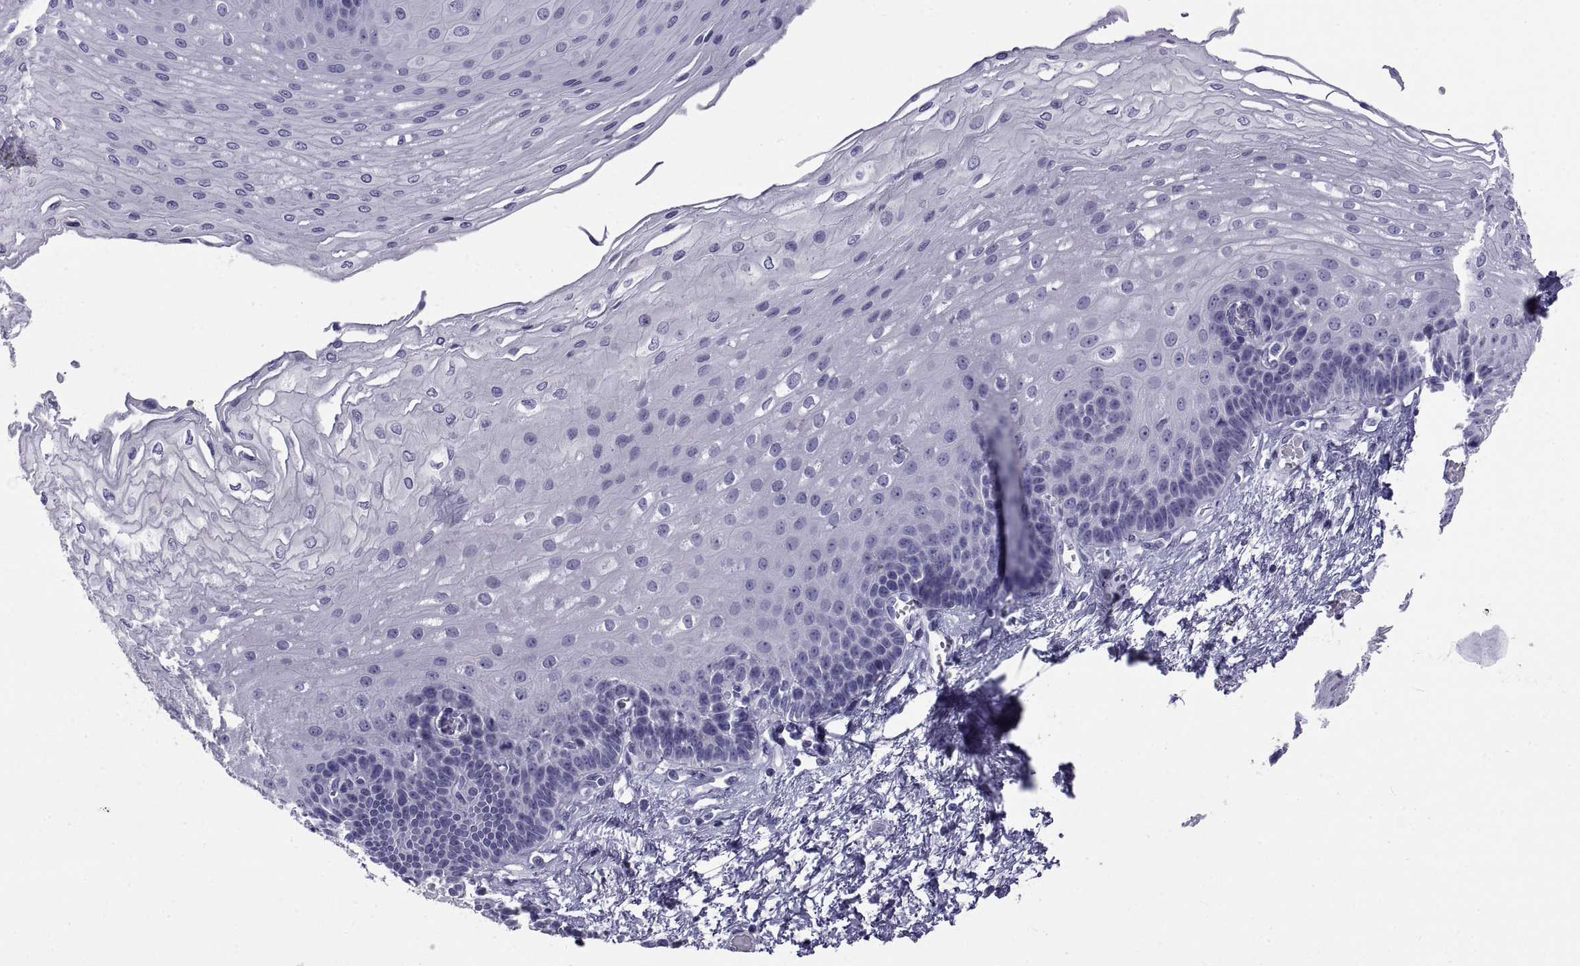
{"staining": {"intensity": "negative", "quantity": "none", "location": "none"}, "tissue": "esophagus", "cell_type": "Squamous epithelial cells", "image_type": "normal", "snomed": [{"axis": "morphology", "description": "Normal tissue, NOS"}, {"axis": "topography", "description": "Esophagus"}], "caption": "A high-resolution micrograph shows immunohistochemistry (IHC) staining of normal esophagus, which reveals no significant staining in squamous epithelial cells.", "gene": "NPTX2", "patient": {"sex": "female", "age": 62}}